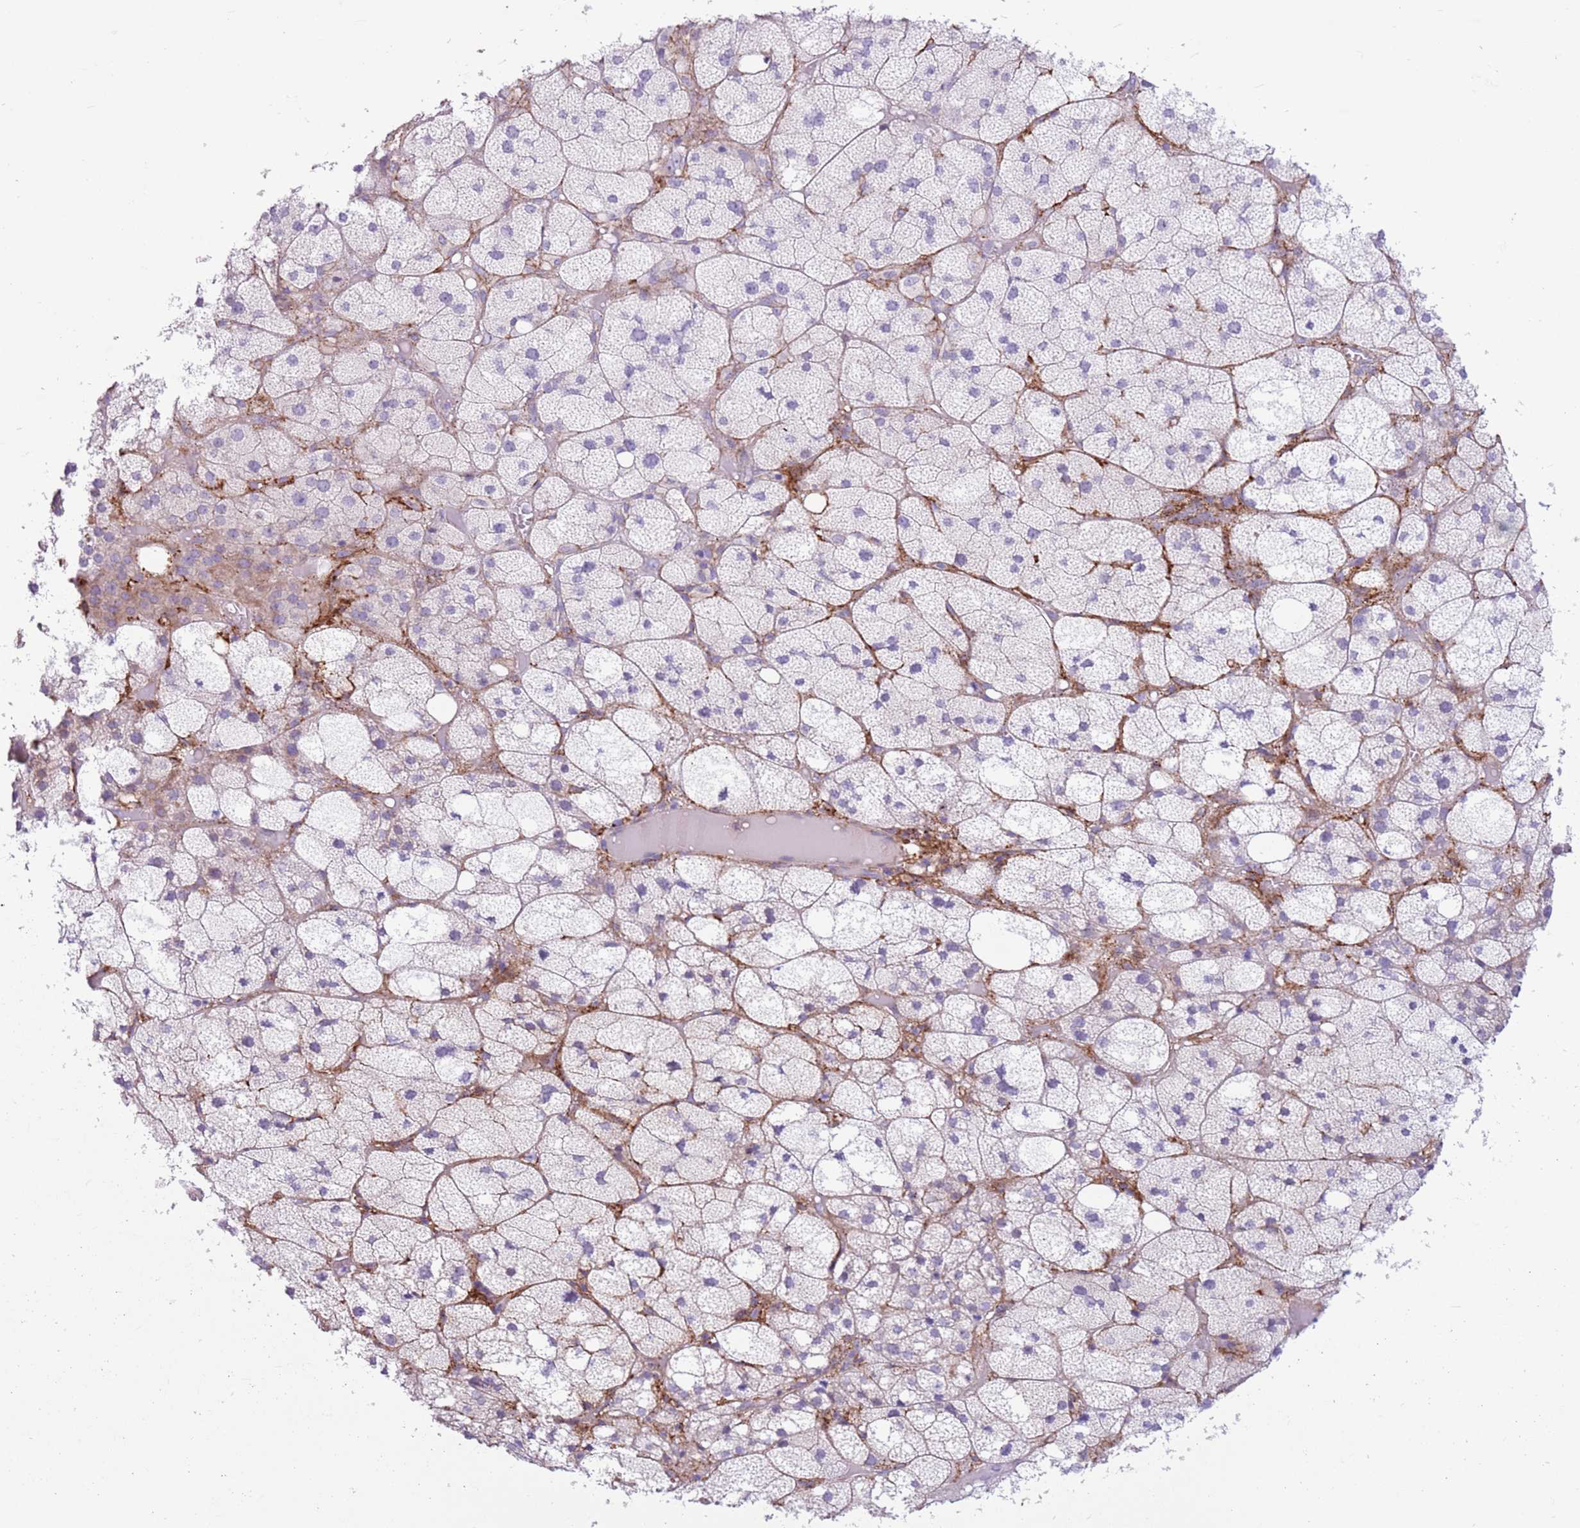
{"staining": {"intensity": "negative", "quantity": "none", "location": "none"}, "tissue": "adrenal gland", "cell_type": "Glandular cells", "image_type": "normal", "snomed": [{"axis": "morphology", "description": "Normal tissue, NOS"}, {"axis": "topography", "description": "Adrenal gland"}], "caption": "Glandular cells are negative for brown protein staining in normal adrenal gland.", "gene": "SNX6", "patient": {"sex": "female", "age": 61}}